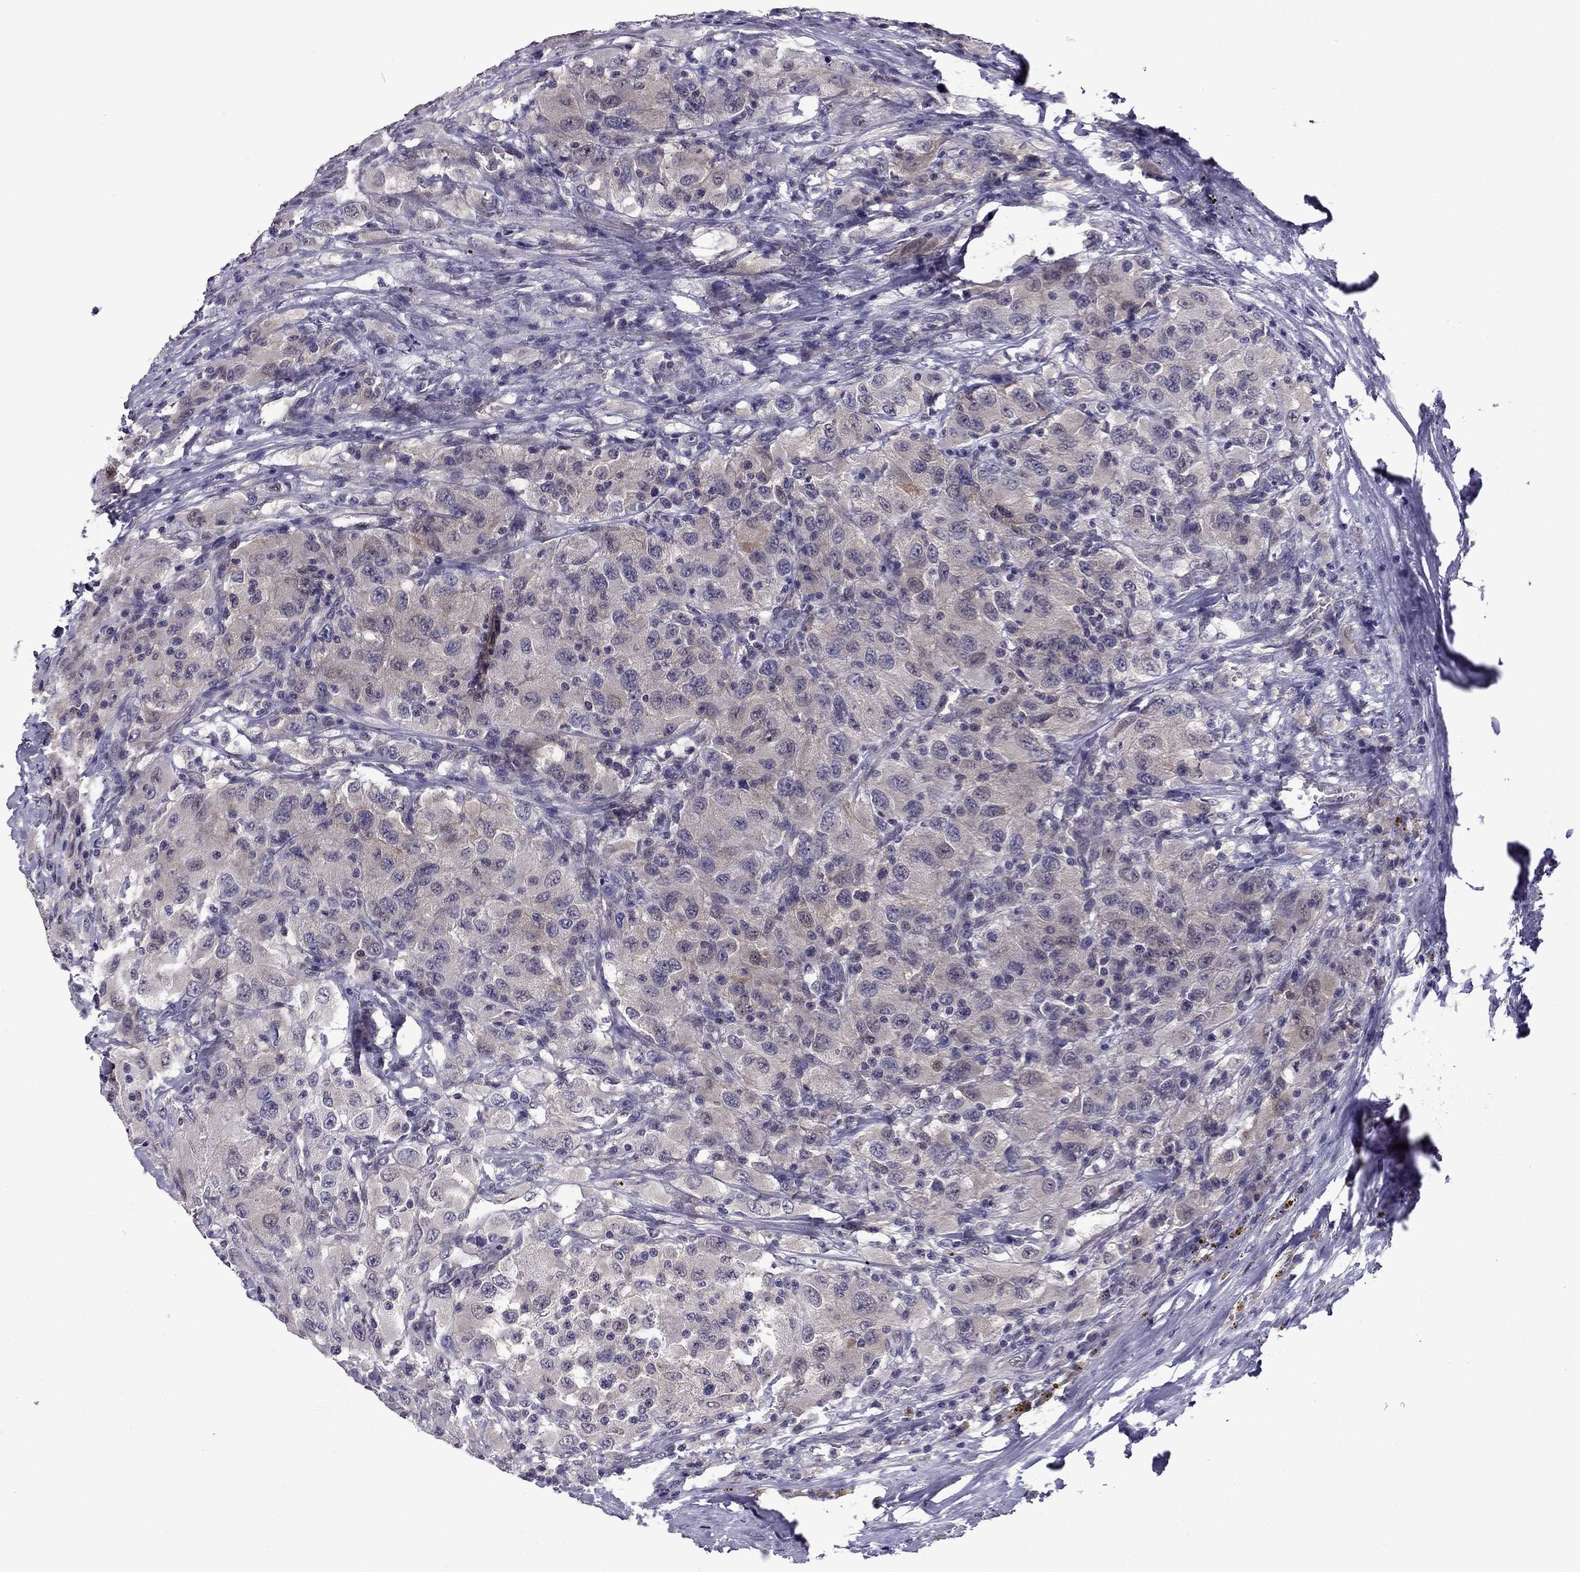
{"staining": {"intensity": "weak", "quantity": "<25%", "location": "cytoplasmic/membranous"}, "tissue": "renal cancer", "cell_type": "Tumor cells", "image_type": "cancer", "snomed": [{"axis": "morphology", "description": "Adenocarcinoma, NOS"}, {"axis": "topography", "description": "Kidney"}], "caption": "Histopathology image shows no significant protein positivity in tumor cells of renal adenocarcinoma.", "gene": "CDK5", "patient": {"sex": "female", "age": 67}}